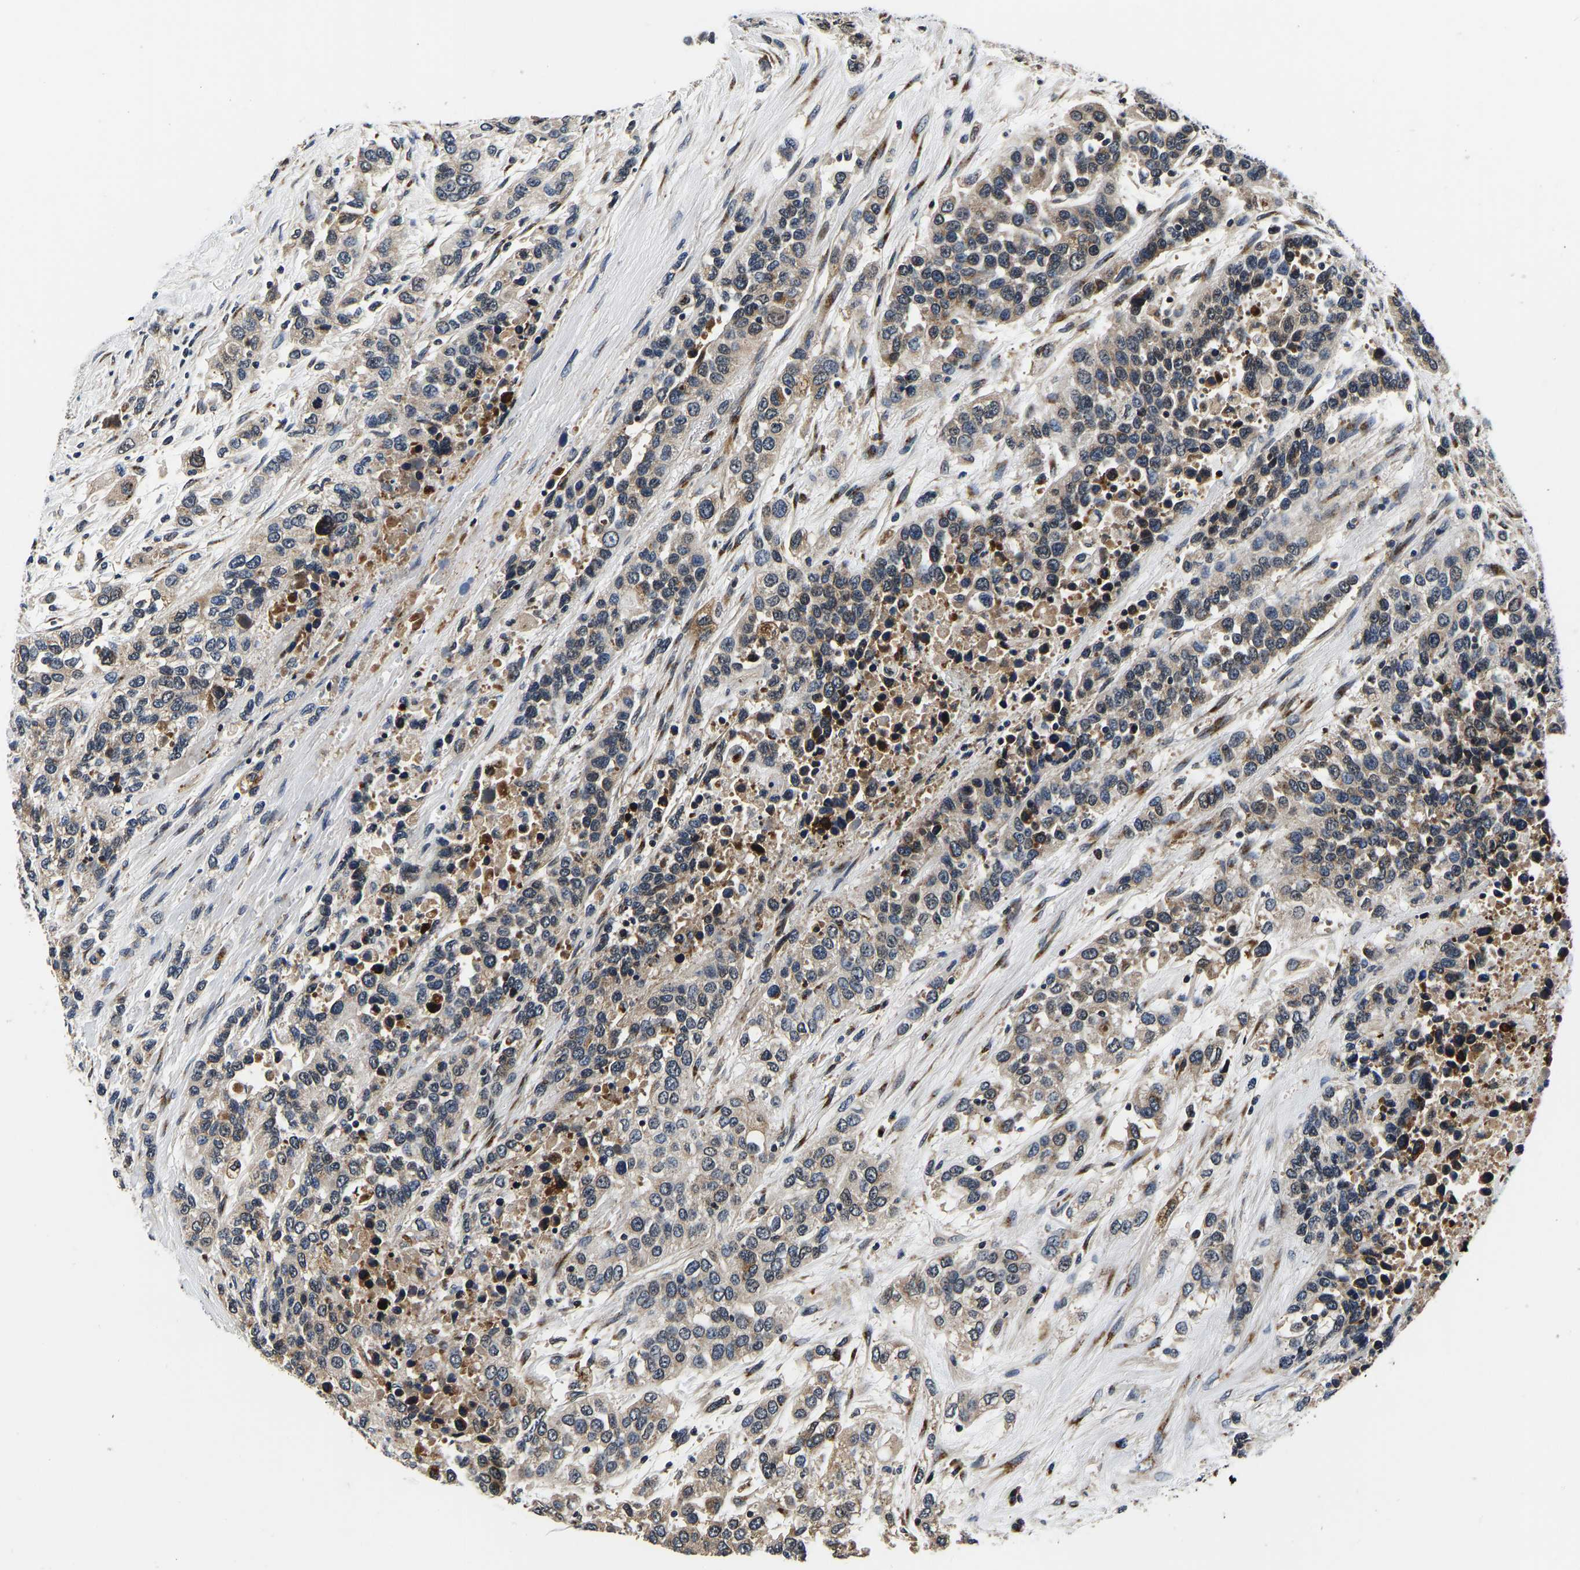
{"staining": {"intensity": "moderate", "quantity": "25%-75%", "location": "cytoplasmic/membranous"}, "tissue": "urothelial cancer", "cell_type": "Tumor cells", "image_type": "cancer", "snomed": [{"axis": "morphology", "description": "Urothelial carcinoma, High grade"}, {"axis": "topography", "description": "Urinary bladder"}], "caption": "Immunohistochemical staining of high-grade urothelial carcinoma shows medium levels of moderate cytoplasmic/membranous staining in approximately 25%-75% of tumor cells. (DAB (3,3'-diaminobenzidine) IHC, brown staining for protein, blue staining for nuclei).", "gene": "RABAC1", "patient": {"sex": "female", "age": 80}}